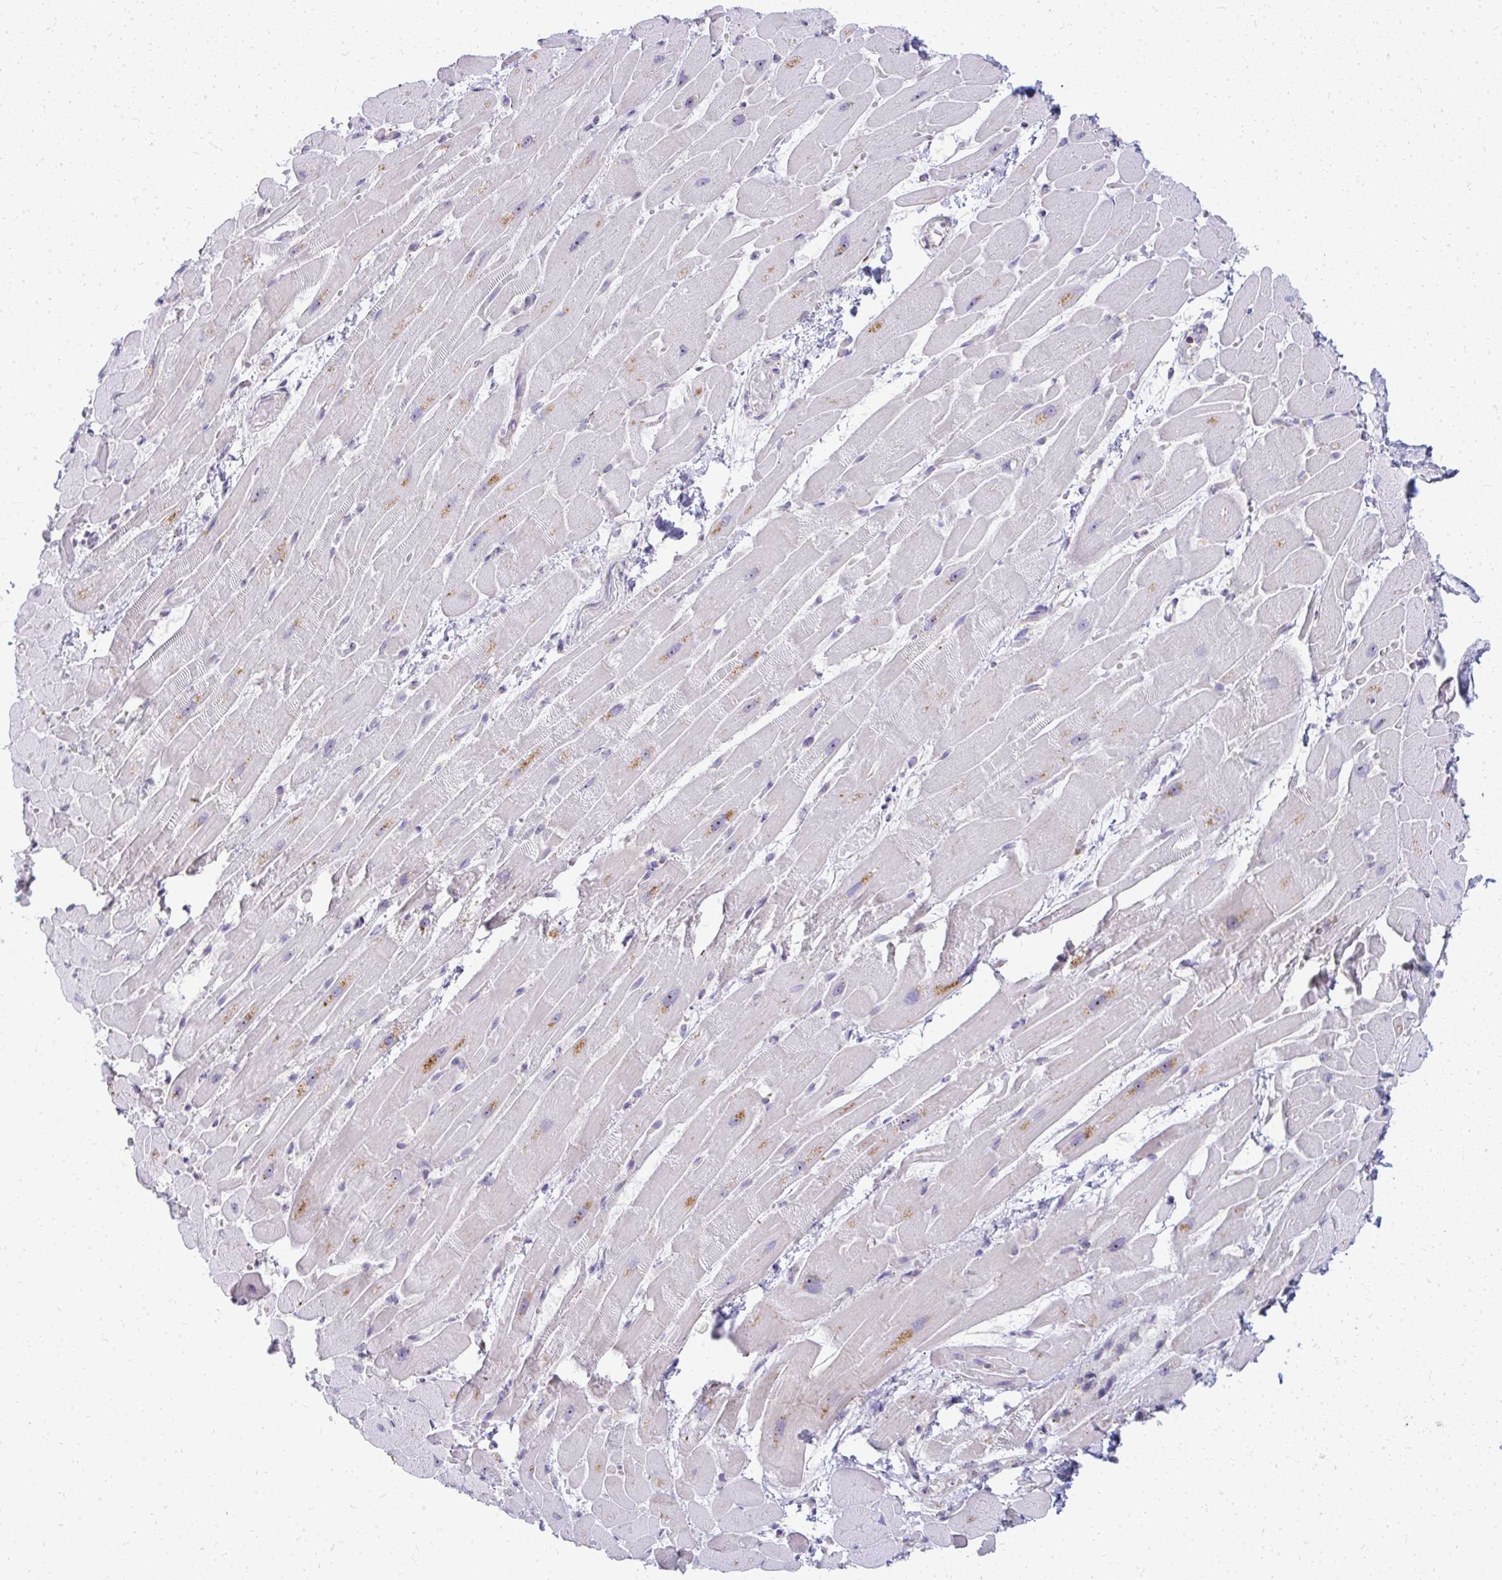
{"staining": {"intensity": "moderate", "quantity": "<25%", "location": "cytoplasmic/membranous"}, "tissue": "heart muscle", "cell_type": "Cardiomyocytes", "image_type": "normal", "snomed": [{"axis": "morphology", "description": "Normal tissue, NOS"}, {"axis": "topography", "description": "Heart"}], "caption": "Brown immunohistochemical staining in unremarkable heart muscle demonstrates moderate cytoplasmic/membranous expression in about <25% of cardiomyocytes.", "gene": "FAM9A", "patient": {"sex": "male", "age": 37}}